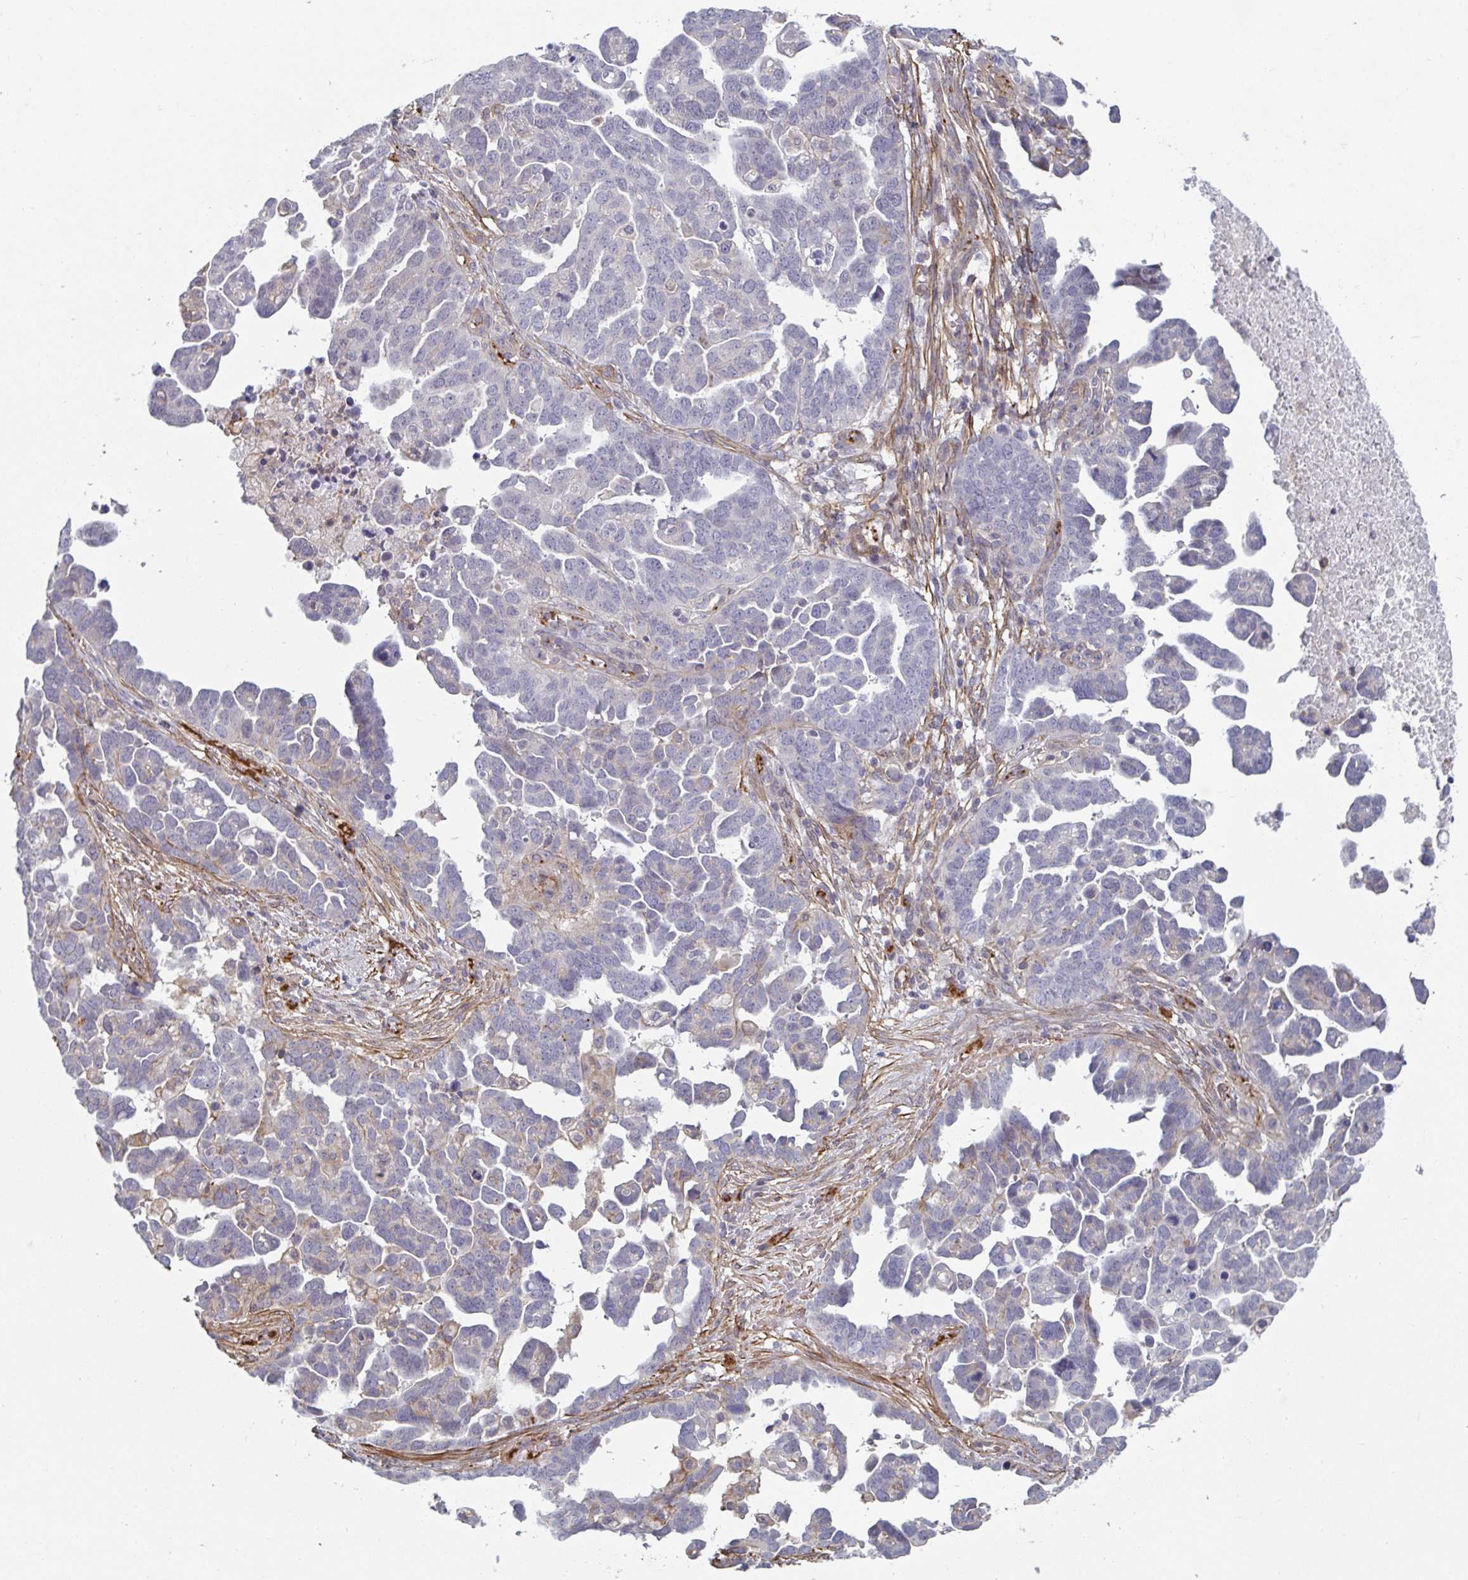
{"staining": {"intensity": "negative", "quantity": "none", "location": "none"}, "tissue": "ovarian cancer", "cell_type": "Tumor cells", "image_type": "cancer", "snomed": [{"axis": "morphology", "description": "Cystadenocarcinoma, serous, NOS"}, {"axis": "topography", "description": "Ovary"}], "caption": "This is an IHC histopathology image of ovarian cancer (serous cystadenocarcinoma). There is no positivity in tumor cells.", "gene": "NEURL4", "patient": {"sex": "female", "age": 54}}